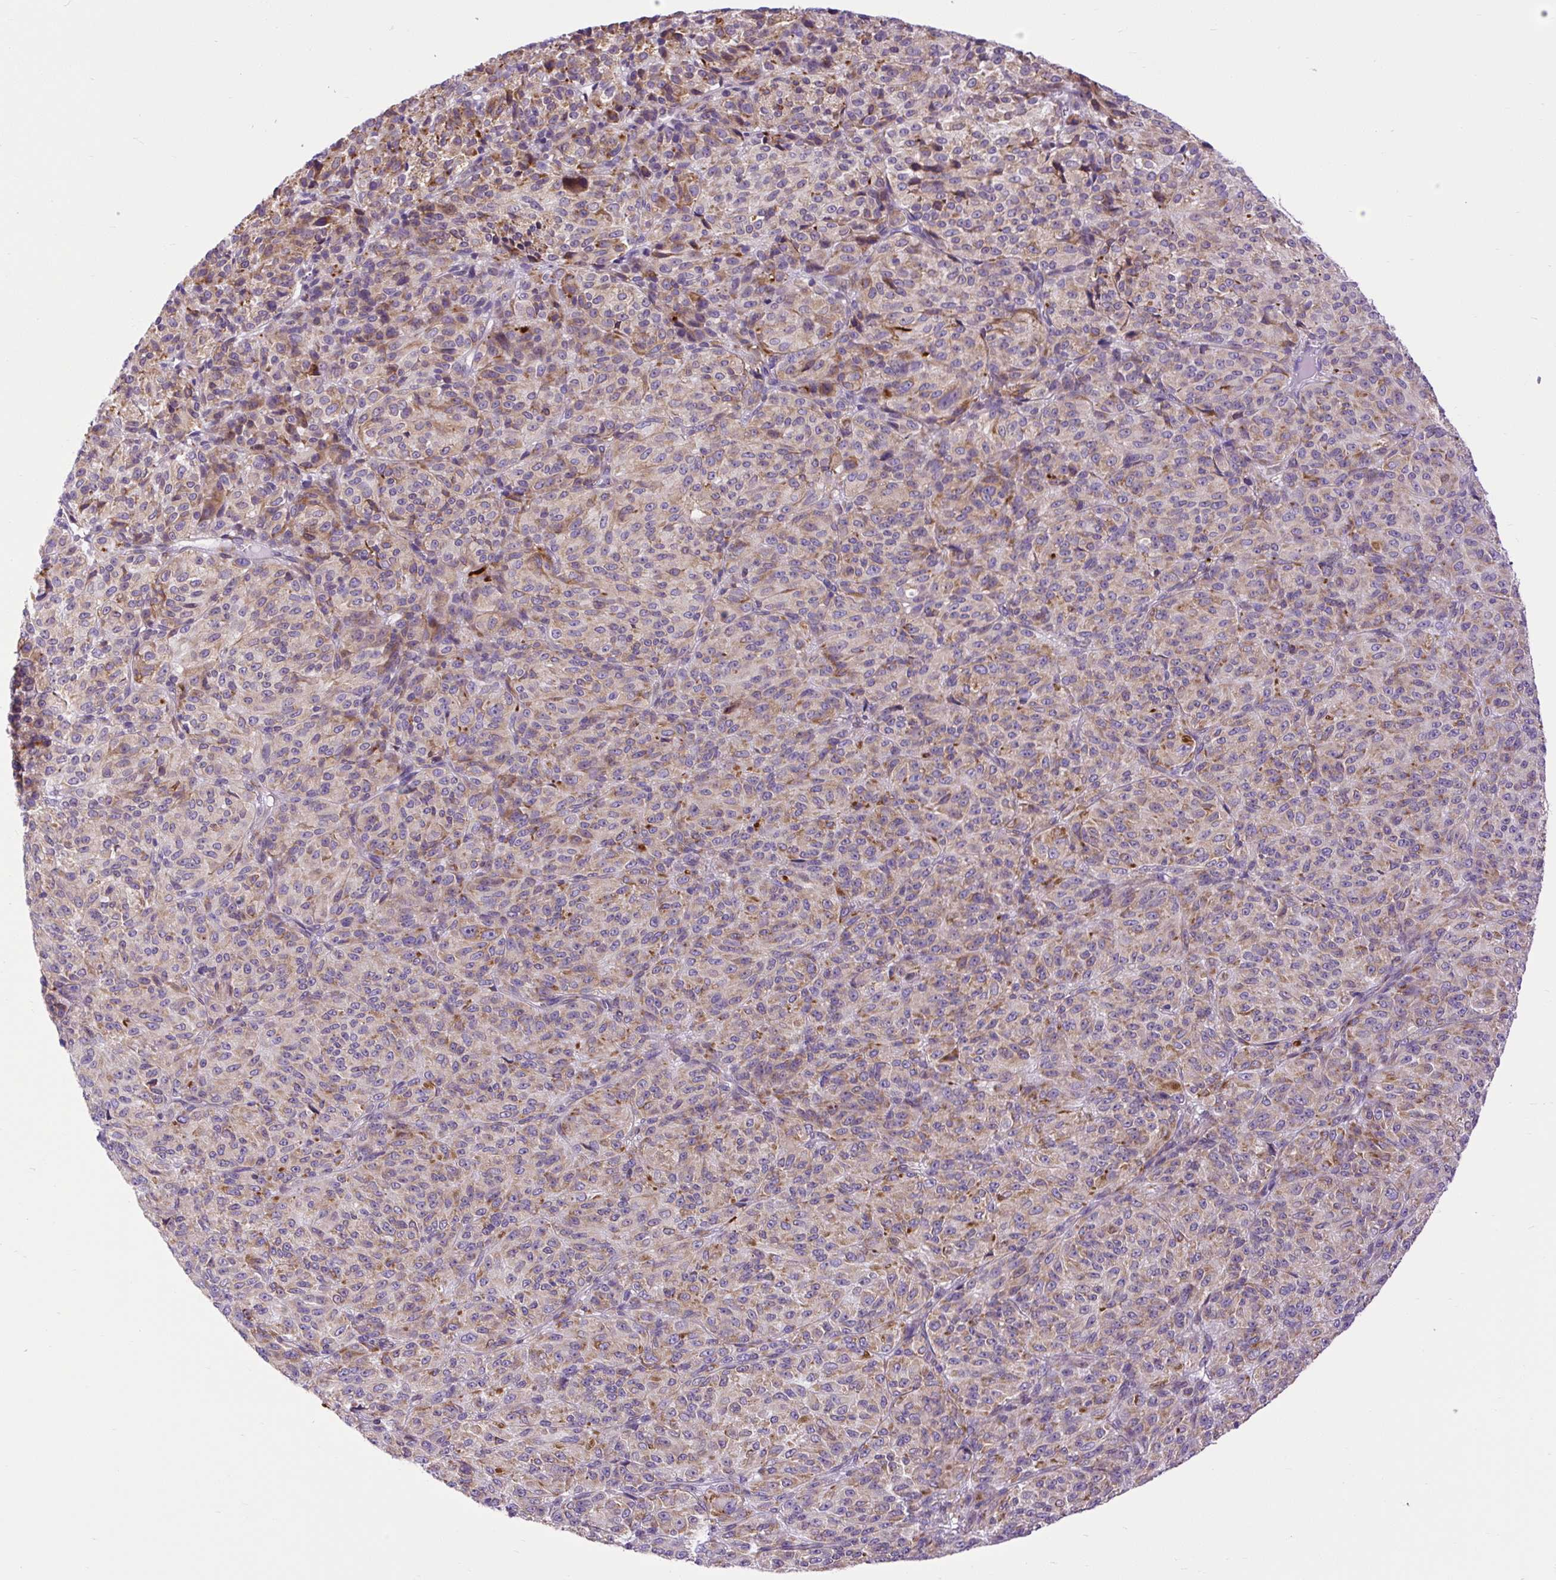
{"staining": {"intensity": "moderate", "quantity": ">75%", "location": "cytoplasmic/membranous"}, "tissue": "melanoma", "cell_type": "Tumor cells", "image_type": "cancer", "snomed": [{"axis": "morphology", "description": "Malignant melanoma, Metastatic site"}, {"axis": "topography", "description": "Brain"}], "caption": "Immunohistochemical staining of malignant melanoma (metastatic site) displays medium levels of moderate cytoplasmic/membranous protein staining in approximately >75% of tumor cells.", "gene": "DDOST", "patient": {"sex": "female", "age": 56}}